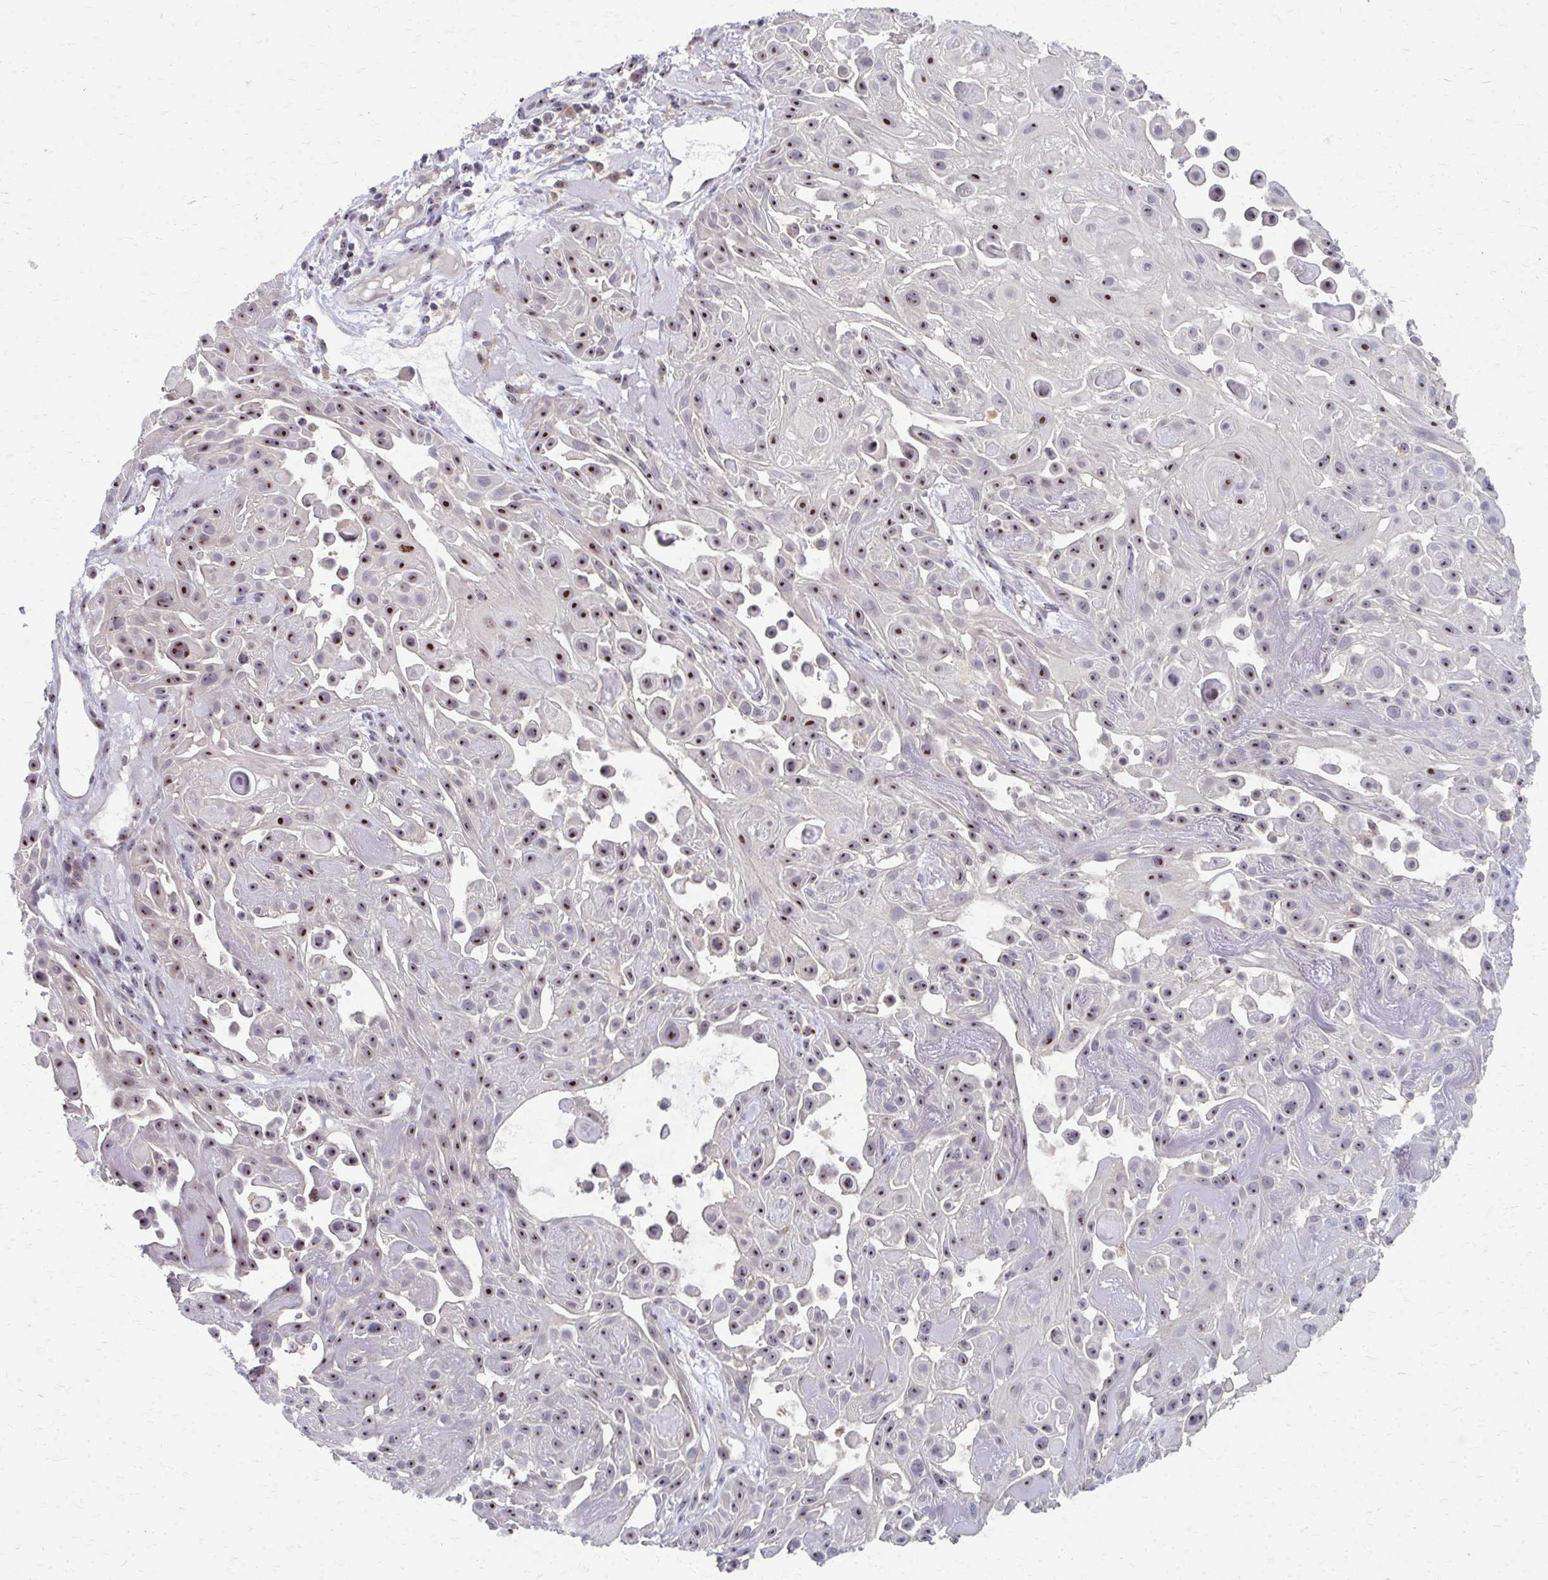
{"staining": {"intensity": "moderate", "quantity": "25%-75%", "location": "nuclear"}, "tissue": "skin cancer", "cell_type": "Tumor cells", "image_type": "cancer", "snomed": [{"axis": "morphology", "description": "Squamous cell carcinoma, NOS"}, {"axis": "topography", "description": "Skin"}], "caption": "Immunohistochemical staining of human squamous cell carcinoma (skin) exhibits moderate nuclear protein staining in approximately 25%-75% of tumor cells.", "gene": "NUDT16", "patient": {"sex": "male", "age": 91}}